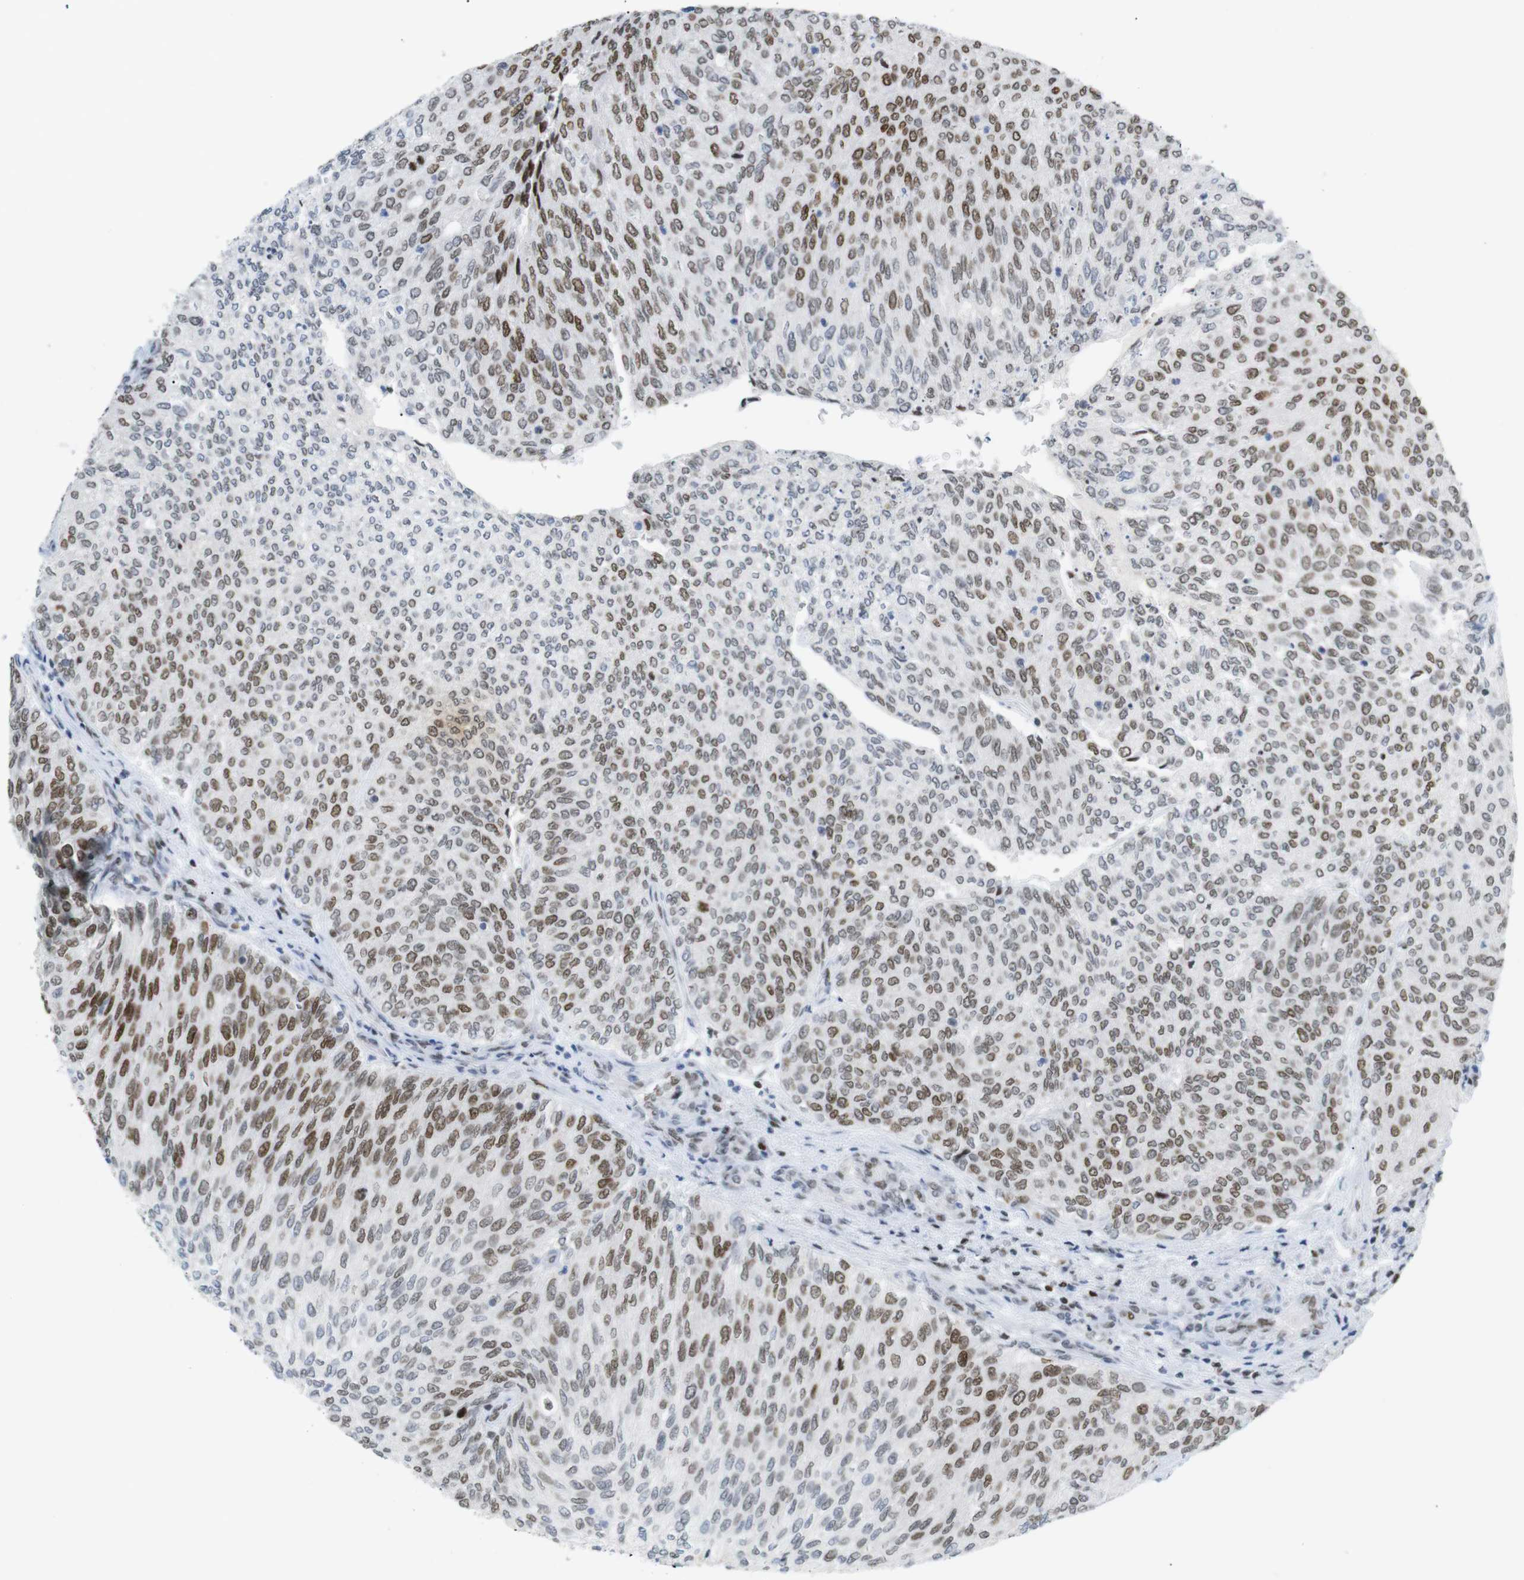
{"staining": {"intensity": "moderate", "quantity": "25%-75%", "location": "nuclear"}, "tissue": "urothelial cancer", "cell_type": "Tumor cells", "image_type": "cancer", "snomed": [{"axis": "morphology", "description": "Urothelial carcinoma, Low grade"}, {"axis": "topography", "description": "Urinary bladder"}], "caption": "Immunohistochemistry photomicrograph of urothelial carcinoma (low-grade) stained for a protein (brown), which demonstrates medium levels of moderate nuclear expression in approximately 25%-75% of tumor cells.", "gene": "RIOX2", "patient": {"sex": "female", "age": 79}}